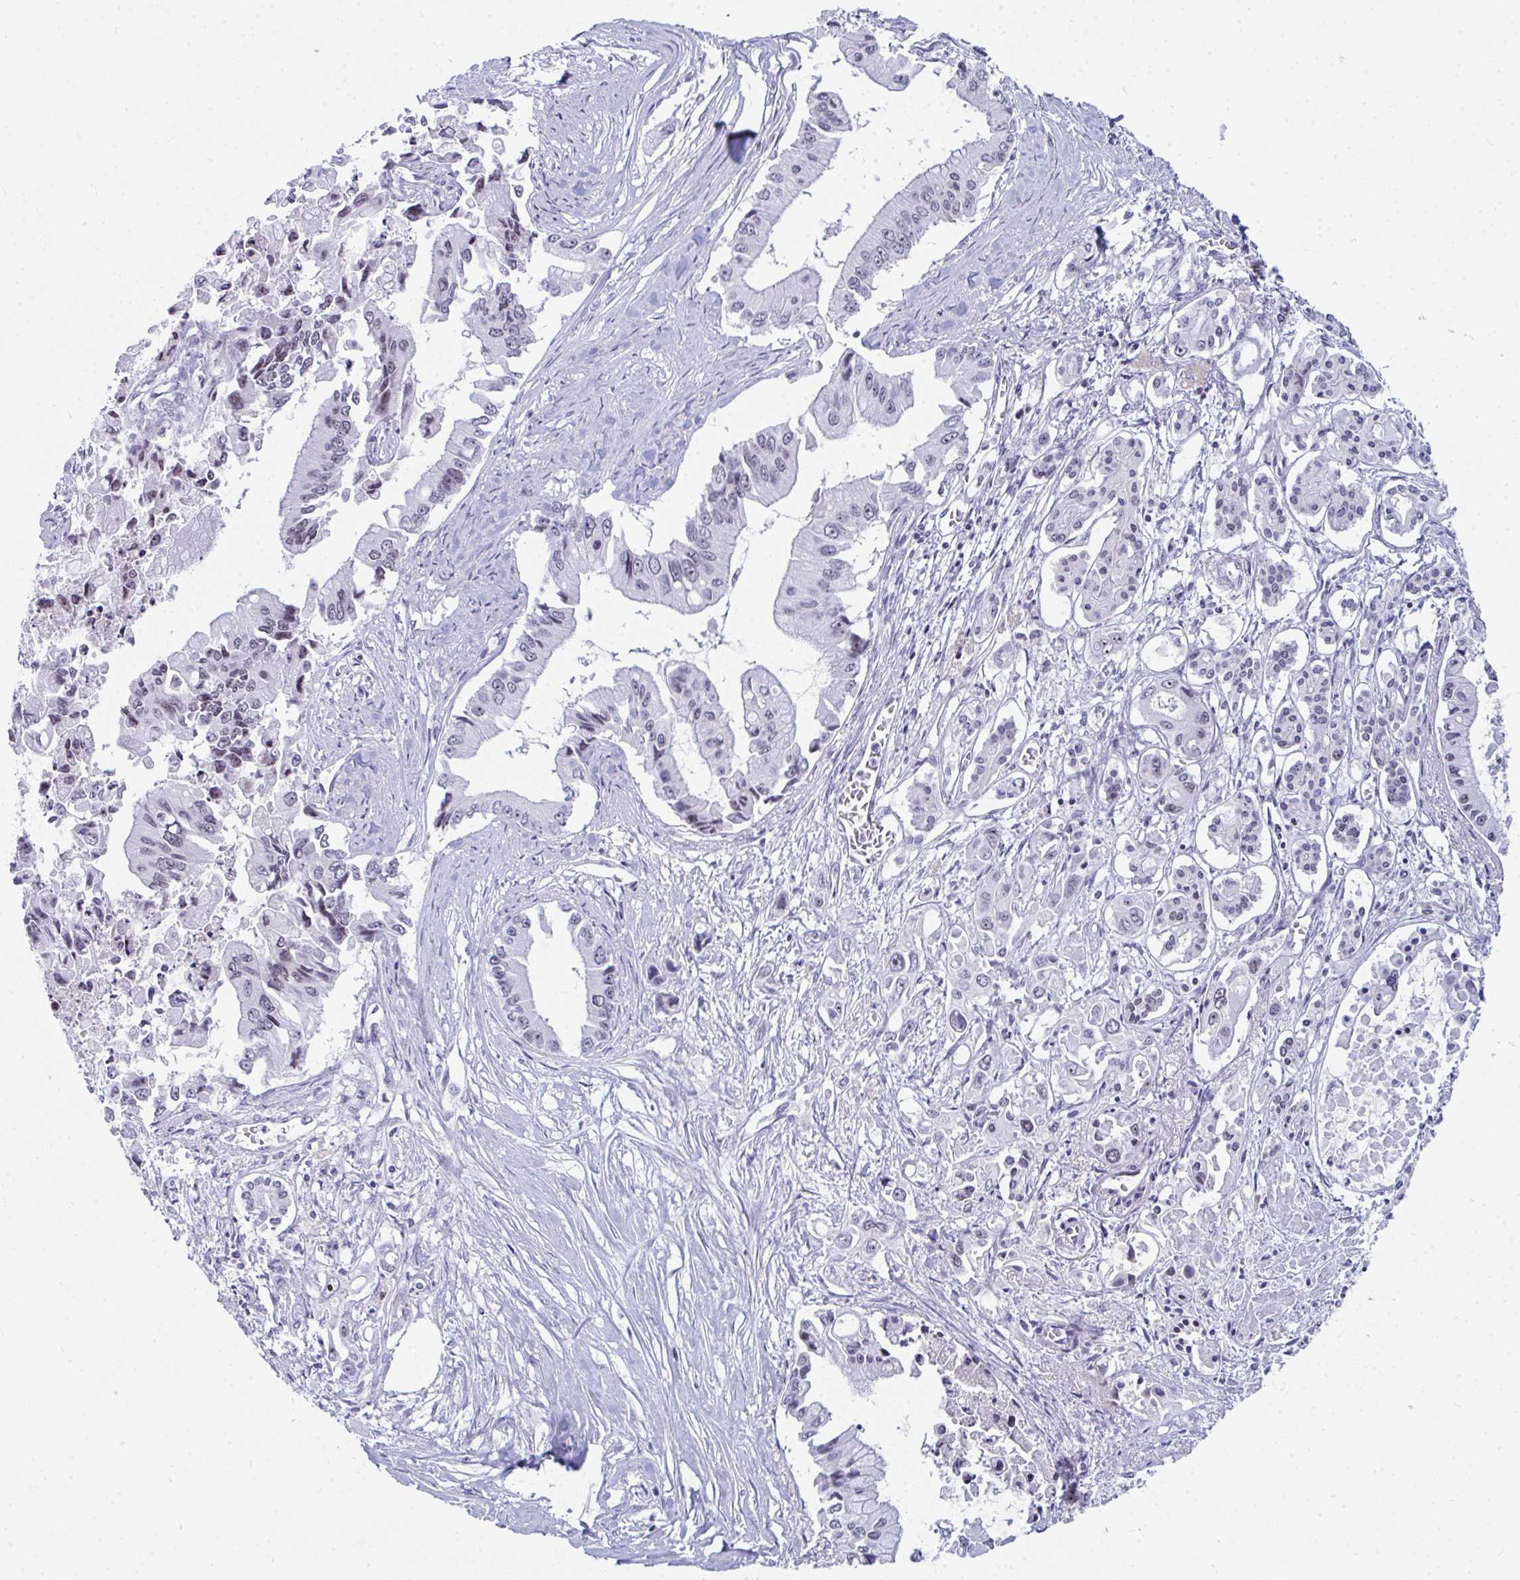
{"staining": {"intensity": "moderate", "quantity": "<25%", "location": "nuclear"}, "tissue": "pancreatic cancer", "cell_type": "Tumor cells", "image_type": "cancer", "snomed": [{"axis": "morphology", "description": "Adenocarcinoma, NOS"}, {"axis": "topography", "description": "Pancreas"}], "caption": "Protein expression analysis of human pancreatic cancer (adenocarcinoma) reveals moderate nuclear staining in about <25% of tumor cells. Using DAB (3,3'-diaminobenzidine) (brown) and hematoxylin (blue) stains, captured at high magnification using brightfield microscopy.", "gene": "NOP10", "patient": {"sex": "male", "age": 84}}